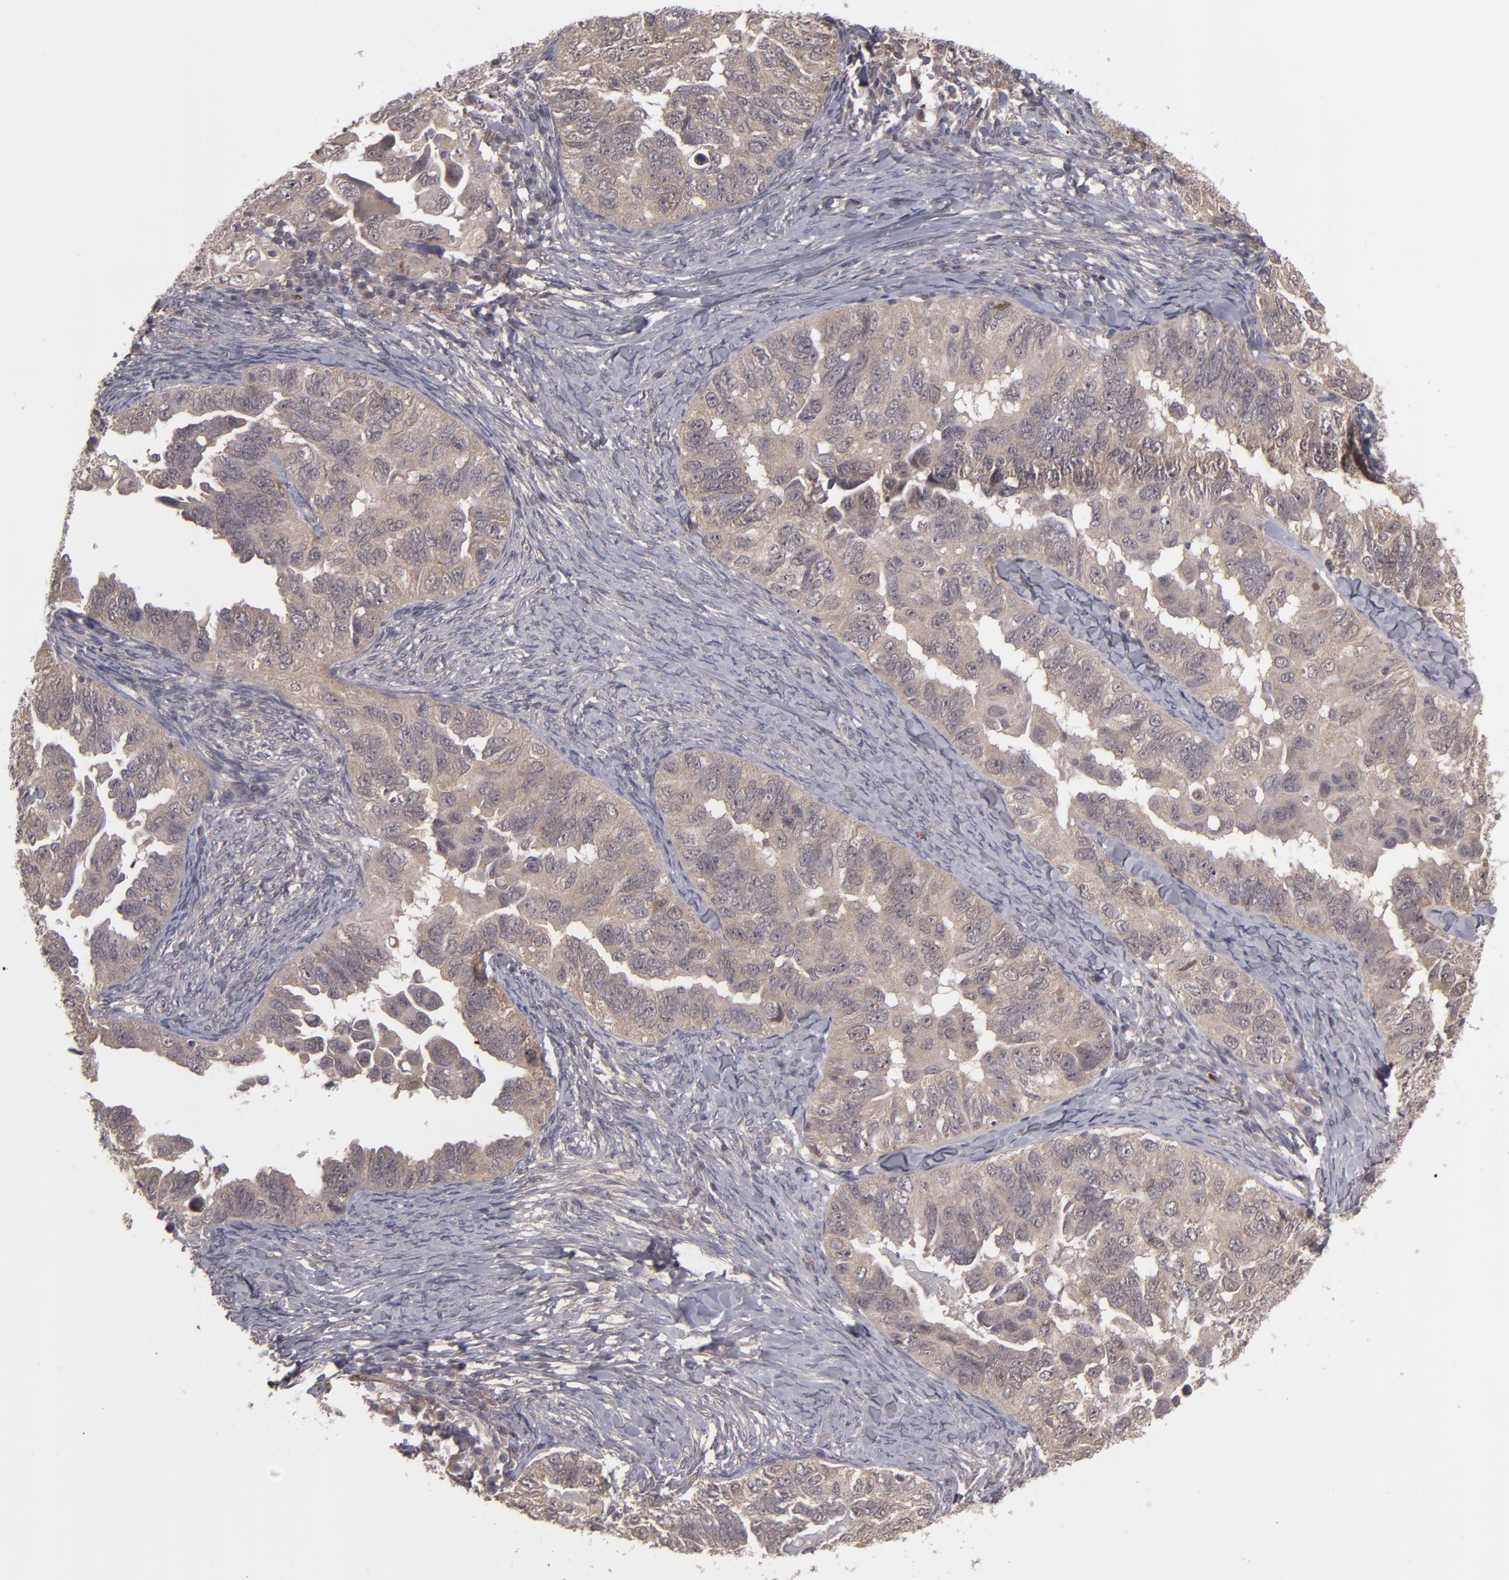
{"staining": {"intensity": "moderate", "quantity": ">75%", "location": "cytoplasmic/membranous"}, "tissue": "ovarian cancer", "cell_type": "Tumor cells", "image_type": "cancer", "snomed": [{"axis": "morphology", "description": "Cystadenocarcinoma, serous, NOS"}, {"axis": "topography", "description": "Ovary"}], "caption": "Ovarian serous cystadenocarcinoma stained with IHC shows moderate cytoplasmic/membranous positivity in about >75% of tumor cells. The protein is shown in brown color, while the nuclei are stained blue.", "gene": "TYMS", "patient": {"sex": "female", "age": 82}}